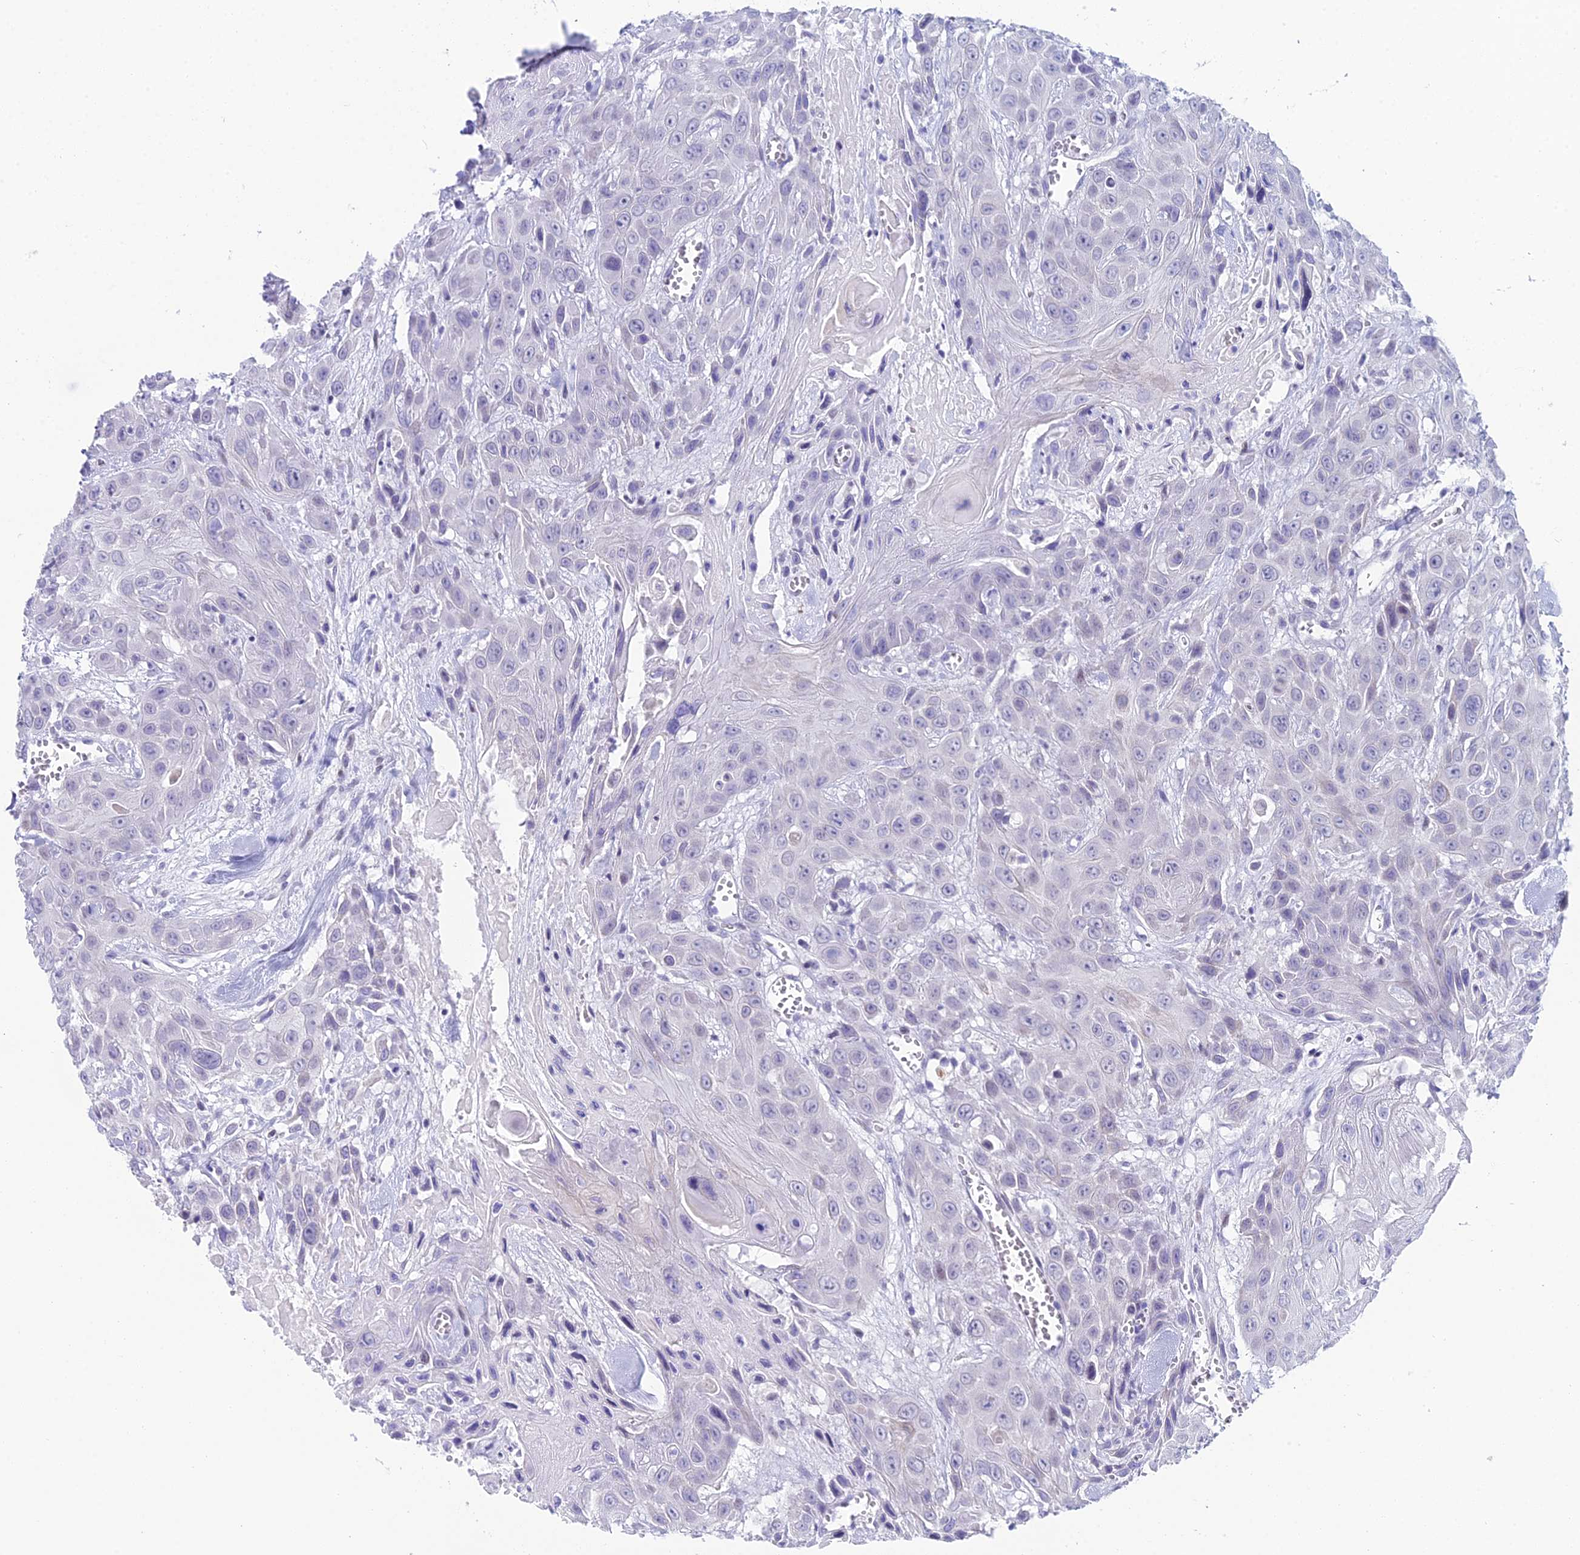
{"staining": {"intensity": "negative", "quantity": "none", "location": "none"}, "tissue": "head and neck cancer", "cell_type": "Tumor cells", "image_type": "cancer", "snomed": [{"axis": "morphology", "description": "Squamous cell carcinoma, NOS"}, {"axis": "topography", "description": "Head-Neck"}], "caption": "The histopathology image demonstrates no staining of tumor cells in squamous cell carcinoma (head and neck).", "gene": "CC2D2A", "patient": {"sex": "male", "age": 81}}